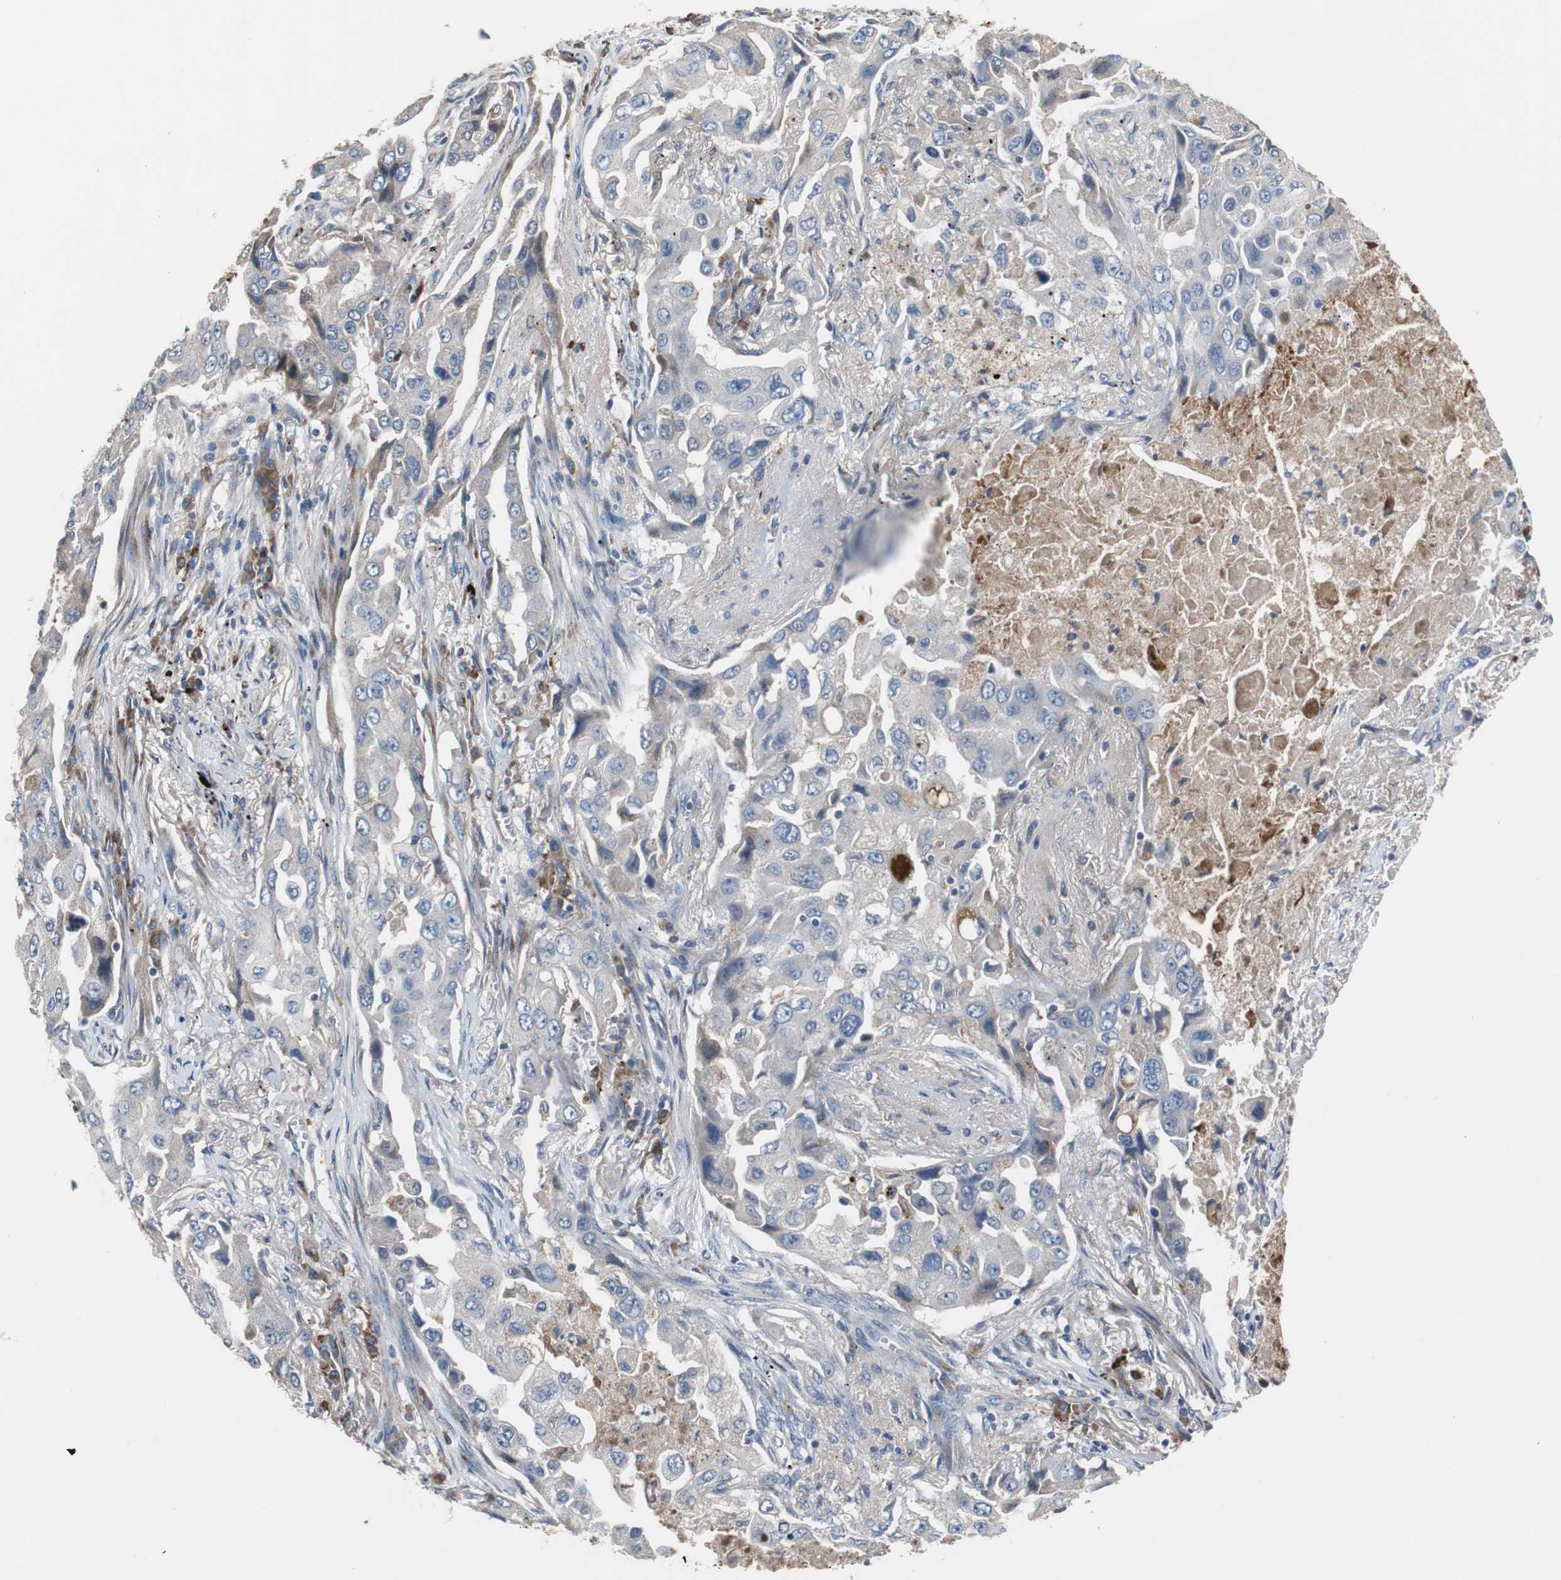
{"staining": {"intensity": "weak", "quantity": "<25%", "location": "cytoplasmic/membranous"}, "tissue": "lung cancer", "cell_type": "Tumor cells", "image_type": "cancer", "snomed": [{"axis": "morphology", "description": "Adenocarcinoma, NOS"}, {"axis": "topography", "description": "Lung"}], "caption": "Protein analysis of lung adenocarcinoma shows no significant expression in tumor cells.", "gene": "SORT1", "patient": {"sex": "female", "age": 65}}